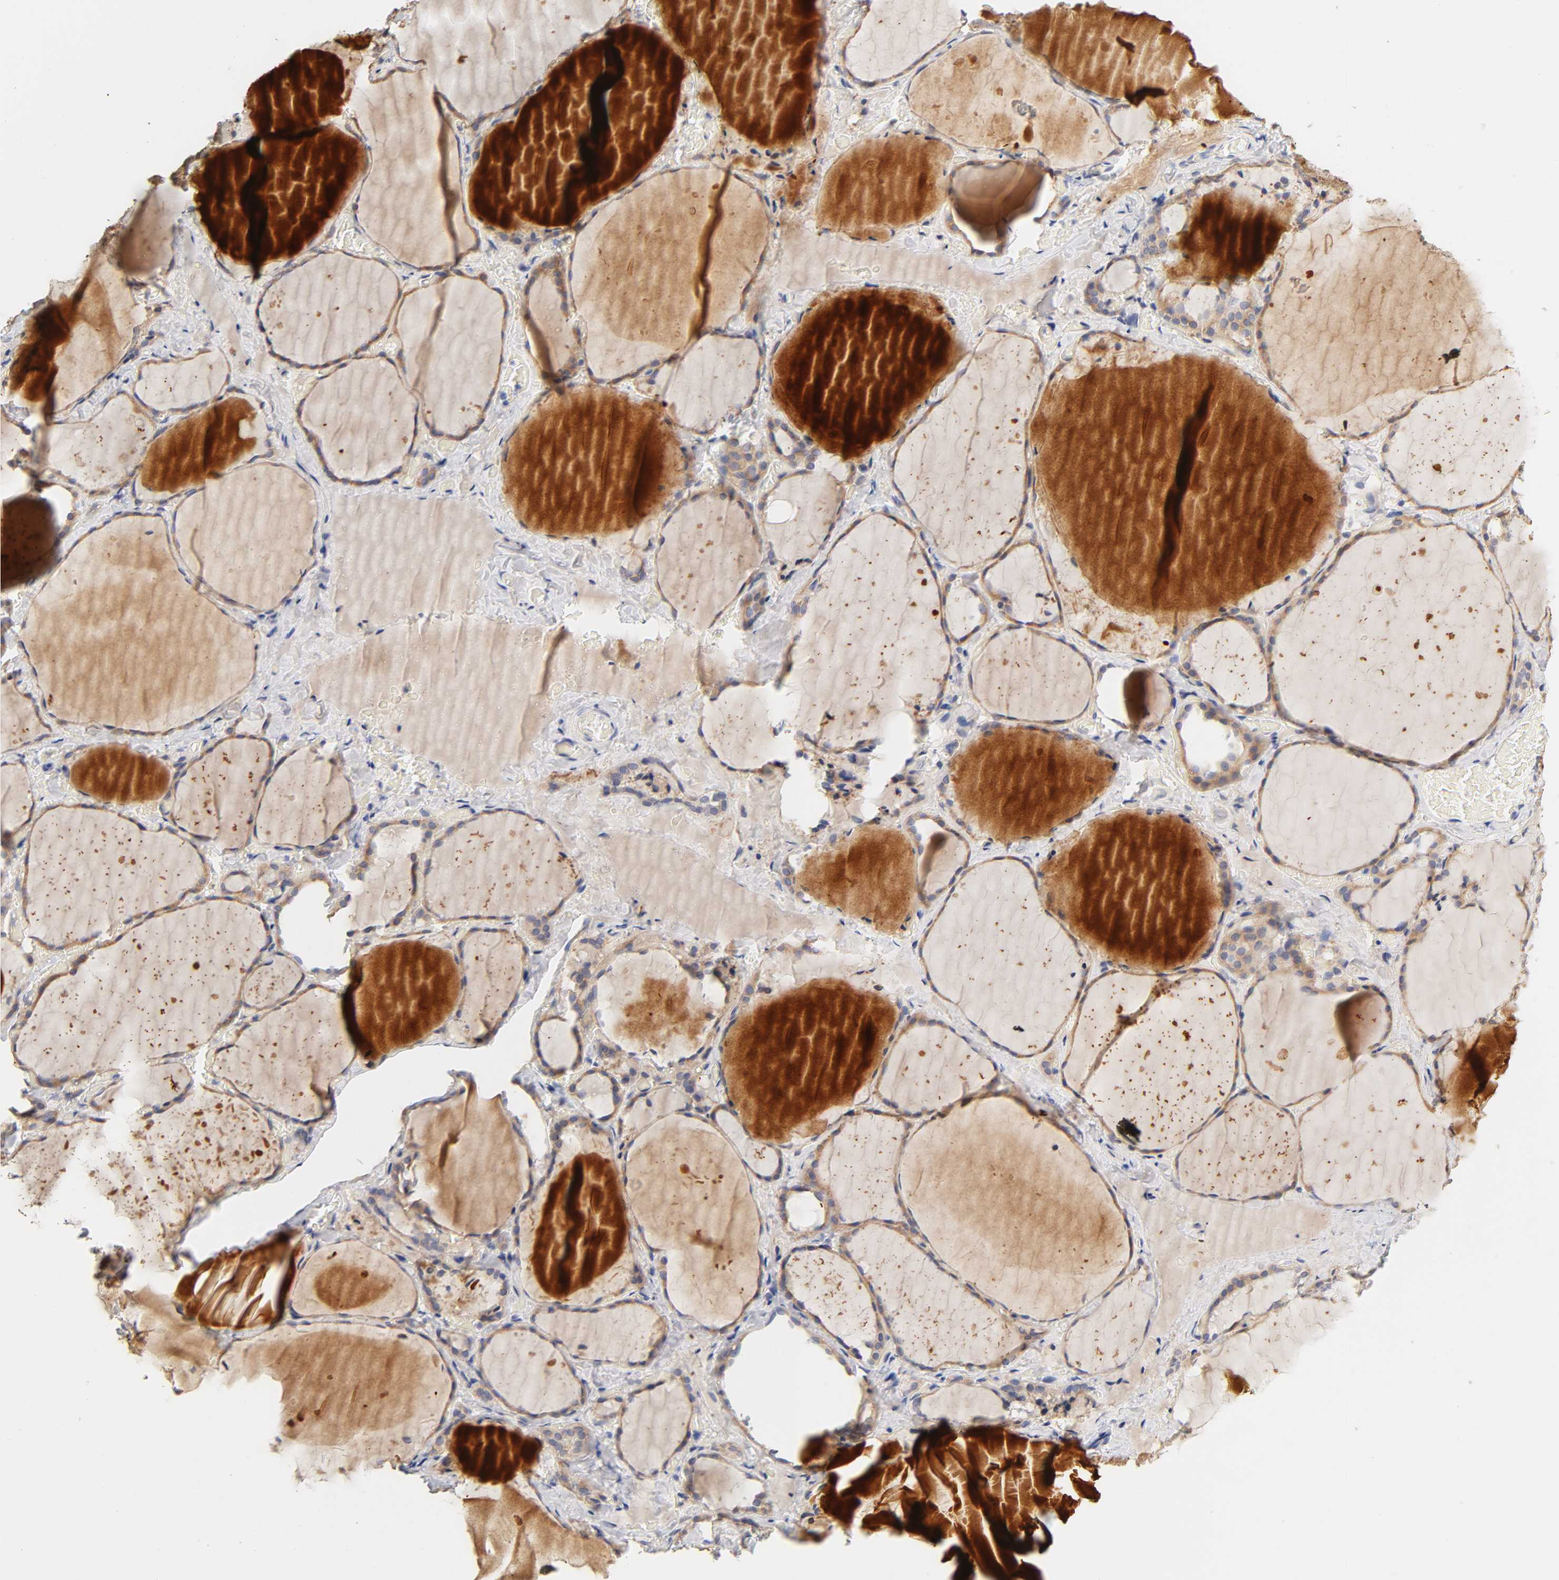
{"staining": {"intensity": "weak", "quantity": ">75%", "location": "cytoplasmic/membranous"}, "tissue": "thyroid gland", "cell_type": "Glandular cells", "image_type": "normal", "snomed": [{"axis": "morphology", "description": "Normal tissue, NOS"}, {"axis": "topography", "description": "Thyroid gland"}], "caption": "Immunohistochemistry (DAB (3,3'-diaminobenzidine)) staining of normal human thyroid gland displays weak cytoplasmic/membranous protein expression in about >75% of glandular cells.", "gene": "LAMB1", "patient": {"sex": "female", "age": 22}}